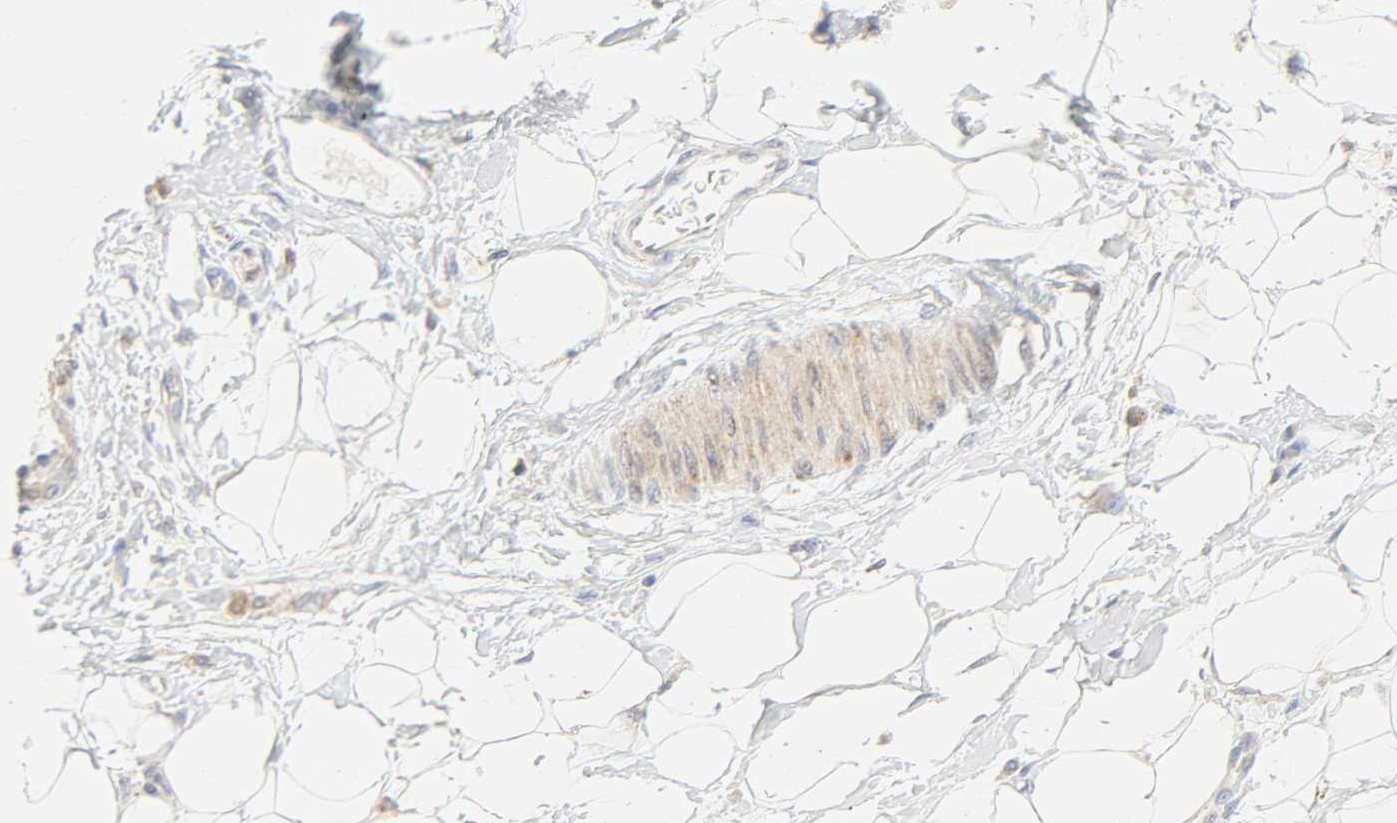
{"staining": {"intensity": "negative", "quantity": "none", "location": "none"}, "tissue": "adipose tissue", "cell_type": "Adipocytes", "image_type": "normal", "snomed": [{"axis": "morphology", "description": "Normal tissue, NOS"}, {"axis": "morphology", "description": "Urothelial carcinoma, High grade"}, {"axis": "topography", "description": "Vascular tissue"}, {"axis": "topography", "description": "Urinary bladder"}], "caption": "Immunohistochemical staining of unremarkable adipose tissue shows no significant expression in adipocytes.", "gene": "CAMK2A", "patient": {"sex": "female", "age": 56}}